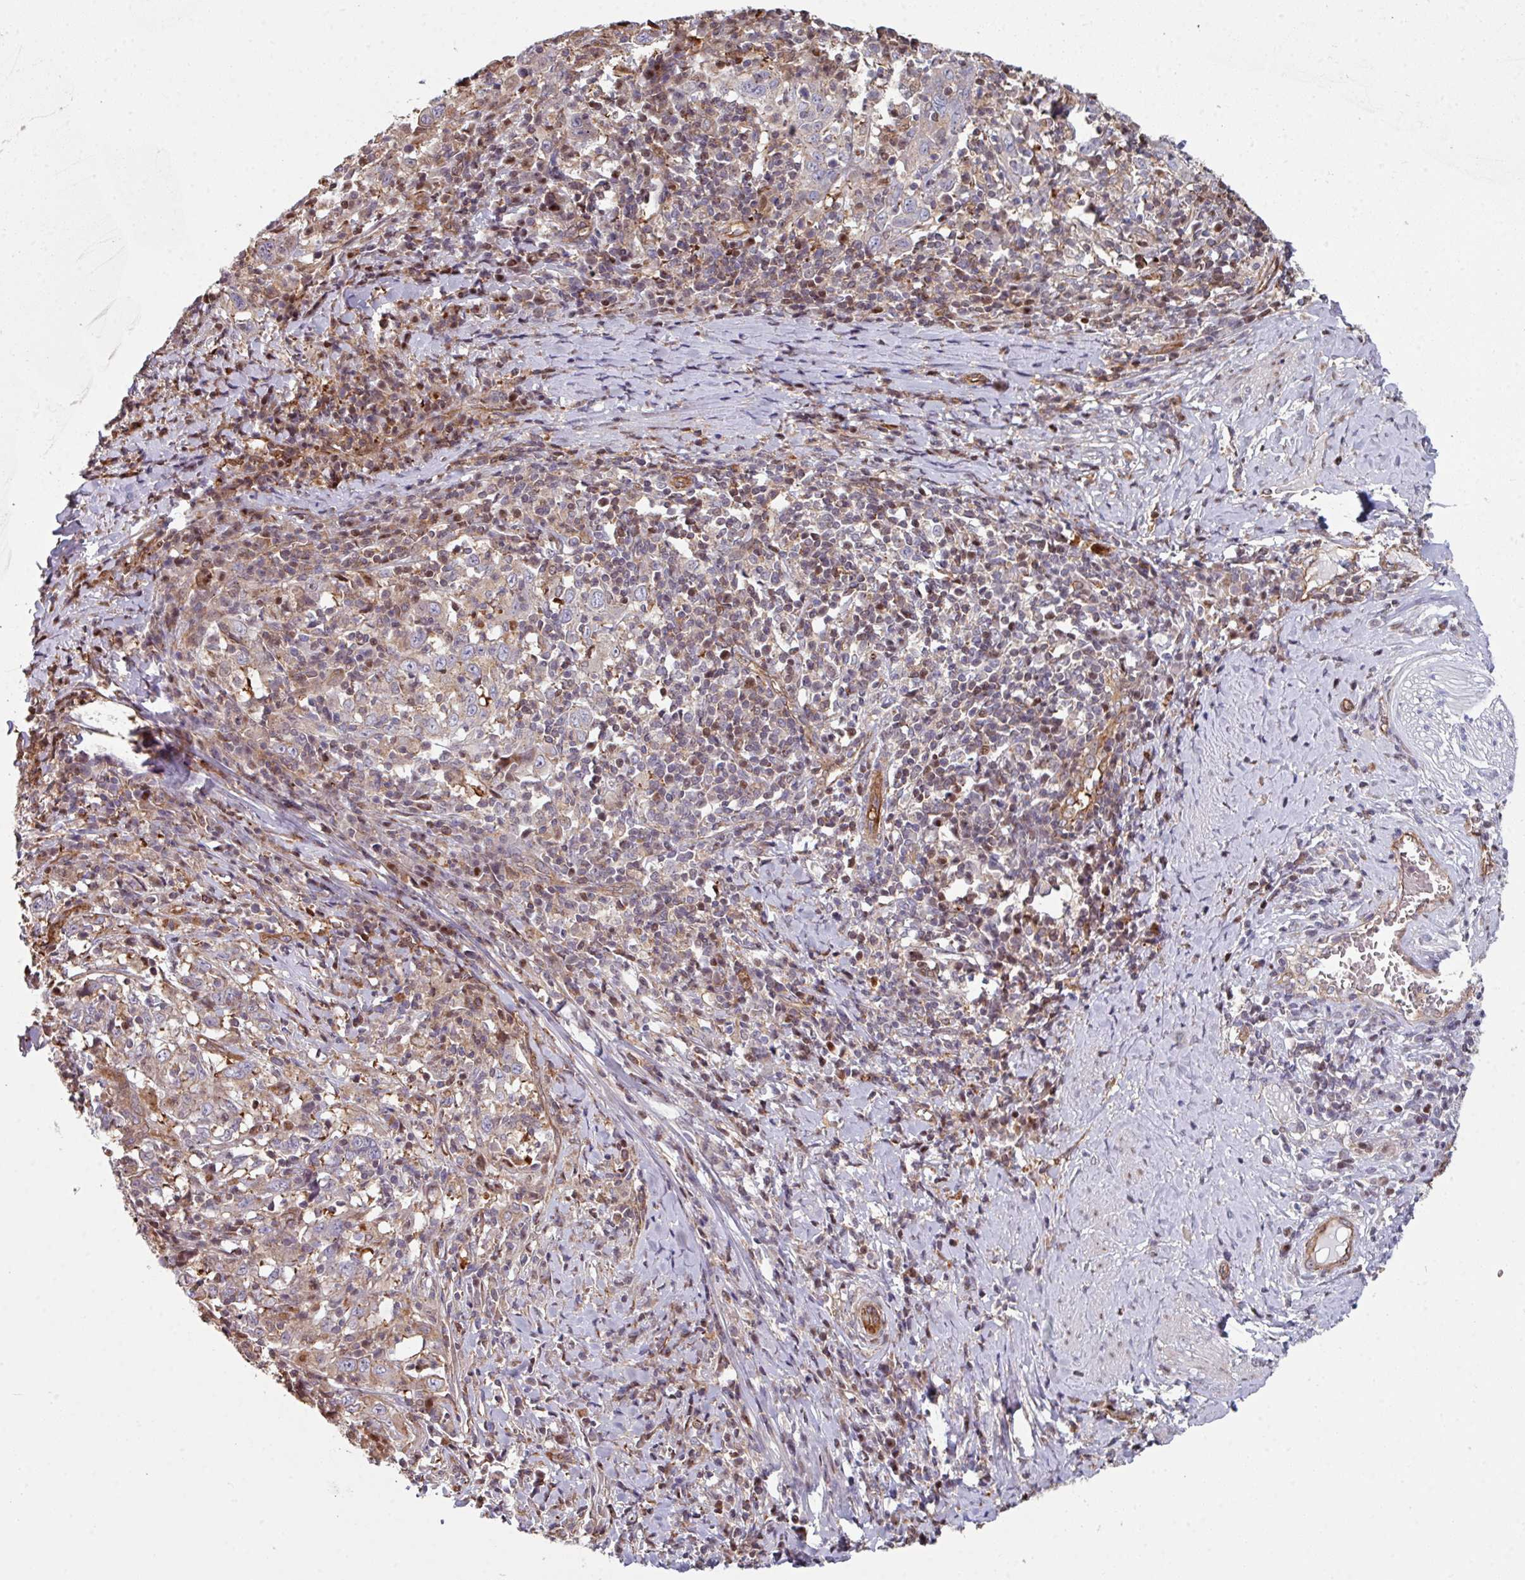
{"staining": {"intensity": "weak", "quantity": "<25%", "location": "cytoplasmic/membranous"}, "tissue": "cervical cancer", "cell_type": "Tumor cells", "image_type": "cancer", "snomed": [{"axis": "morphology", "description": "Squamous cell carcinoma, NOS"}, {"axis": "topography", "description": "Cervix"}], "caption": "Immunohistochemistry image of neoplastic tissue: human cervical cancer stained with DAB (3,3'-diaminobenzidine) displays no significant protein staining in tumor cells. (DAB immunohistochemistry (IHC) with hematoxylin counter stain).", "gene": "ANO9", "patient": {"sex": "female", "age": 46}}